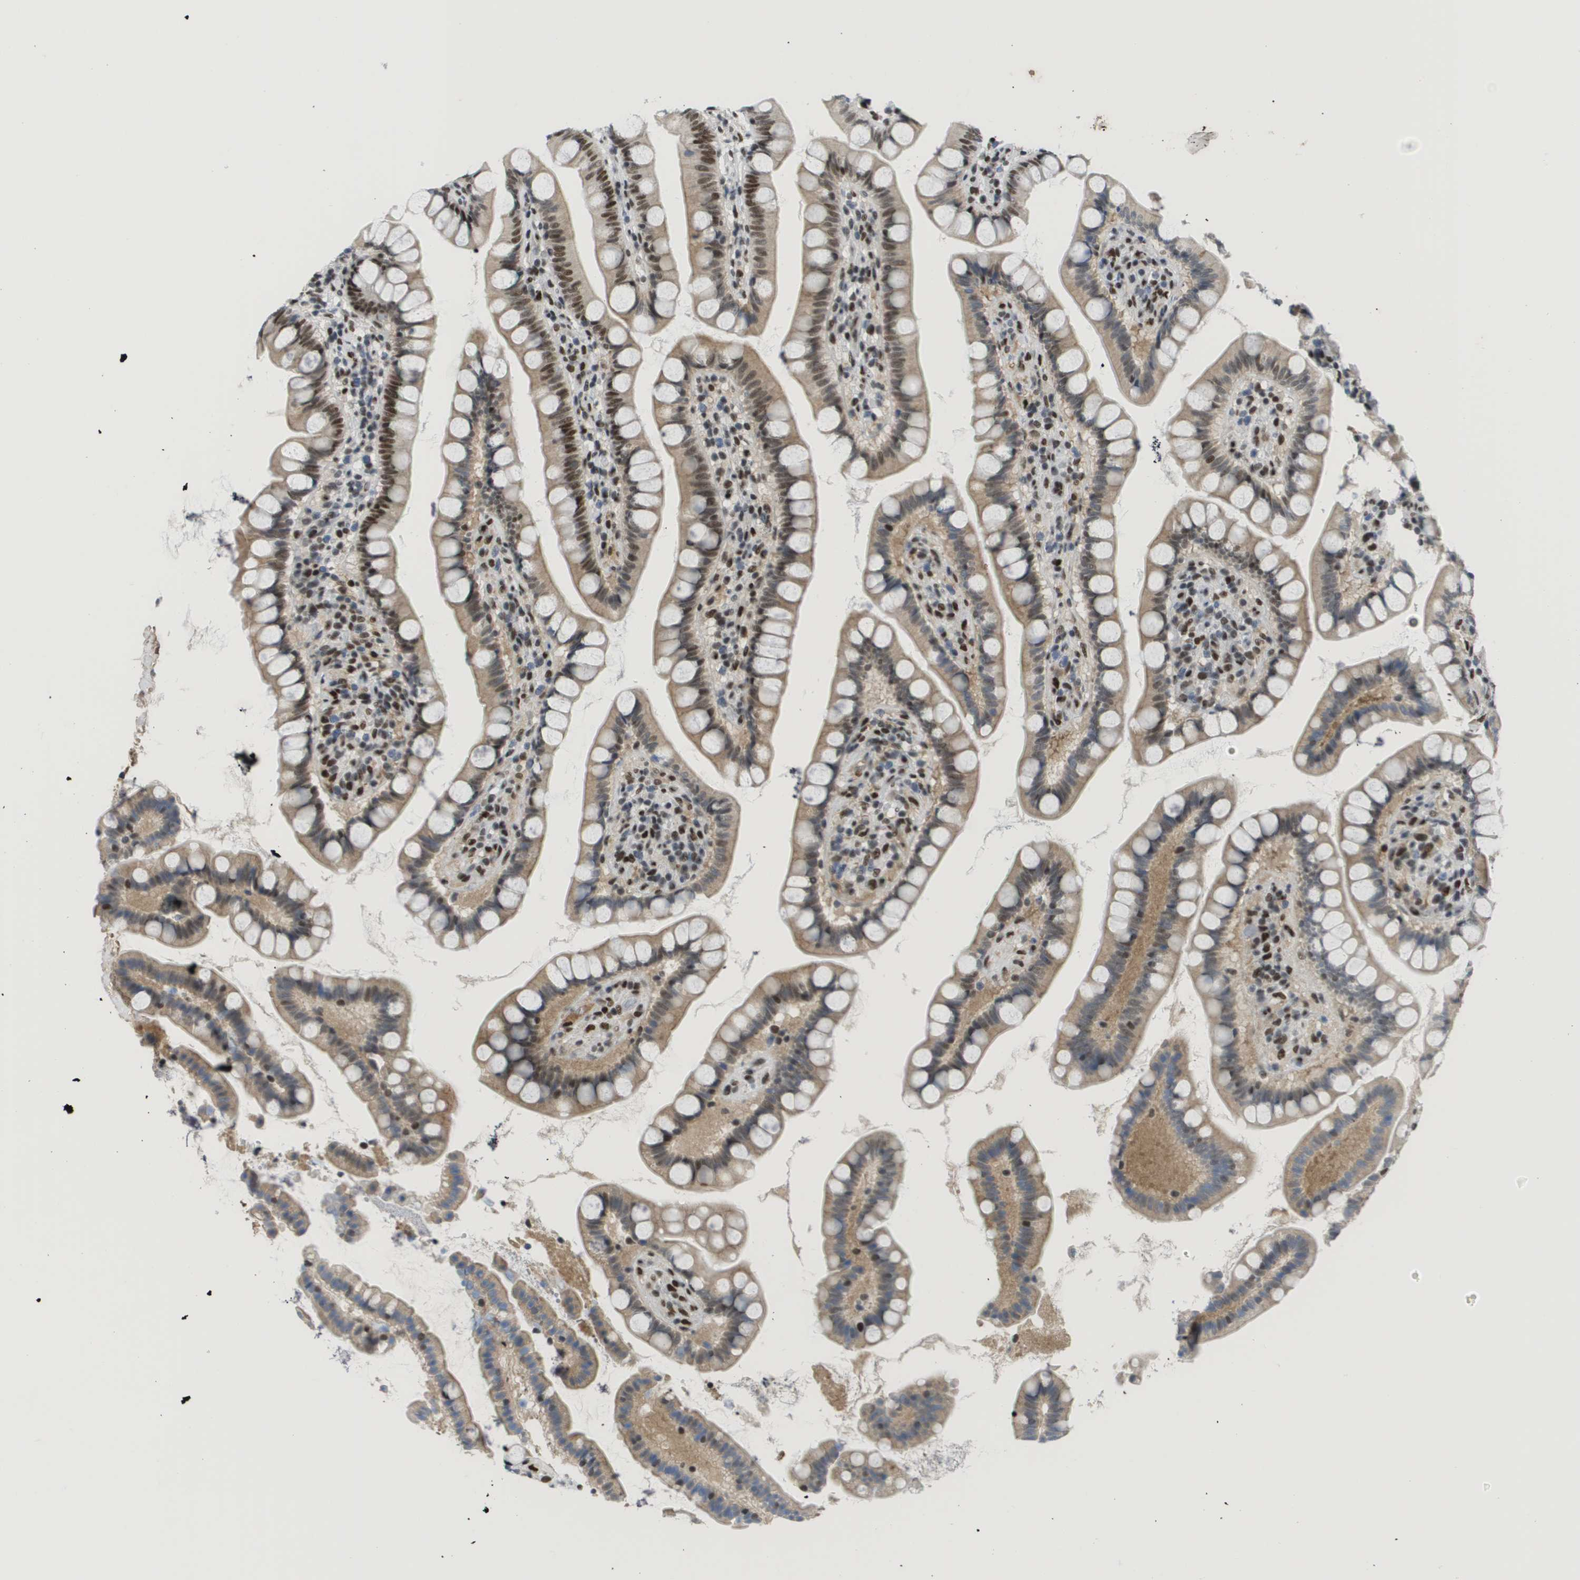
{"staining": {"intensity": "strong", "quantity": "25%-75%", "location": "cytoplasmic/membranous,nuclear"}, "tissue": "small intestine", "cell_type": "Glandular cells", "image_type": "normal", "snomed": [{"axis": "morphology", "description": "Normal tissue, NOS"}, {"axis": "topography", "description": "Small intestine"}], "caption": "About 25%-75% of glandular cells in unremarkable small intestine show strong cytoplasmic/membranous,nuclear protein expression as visualized by brown immunohistochemical staining.", "gene": "SMARCAD1", "patient": {"sex": "female", "age": 84}}